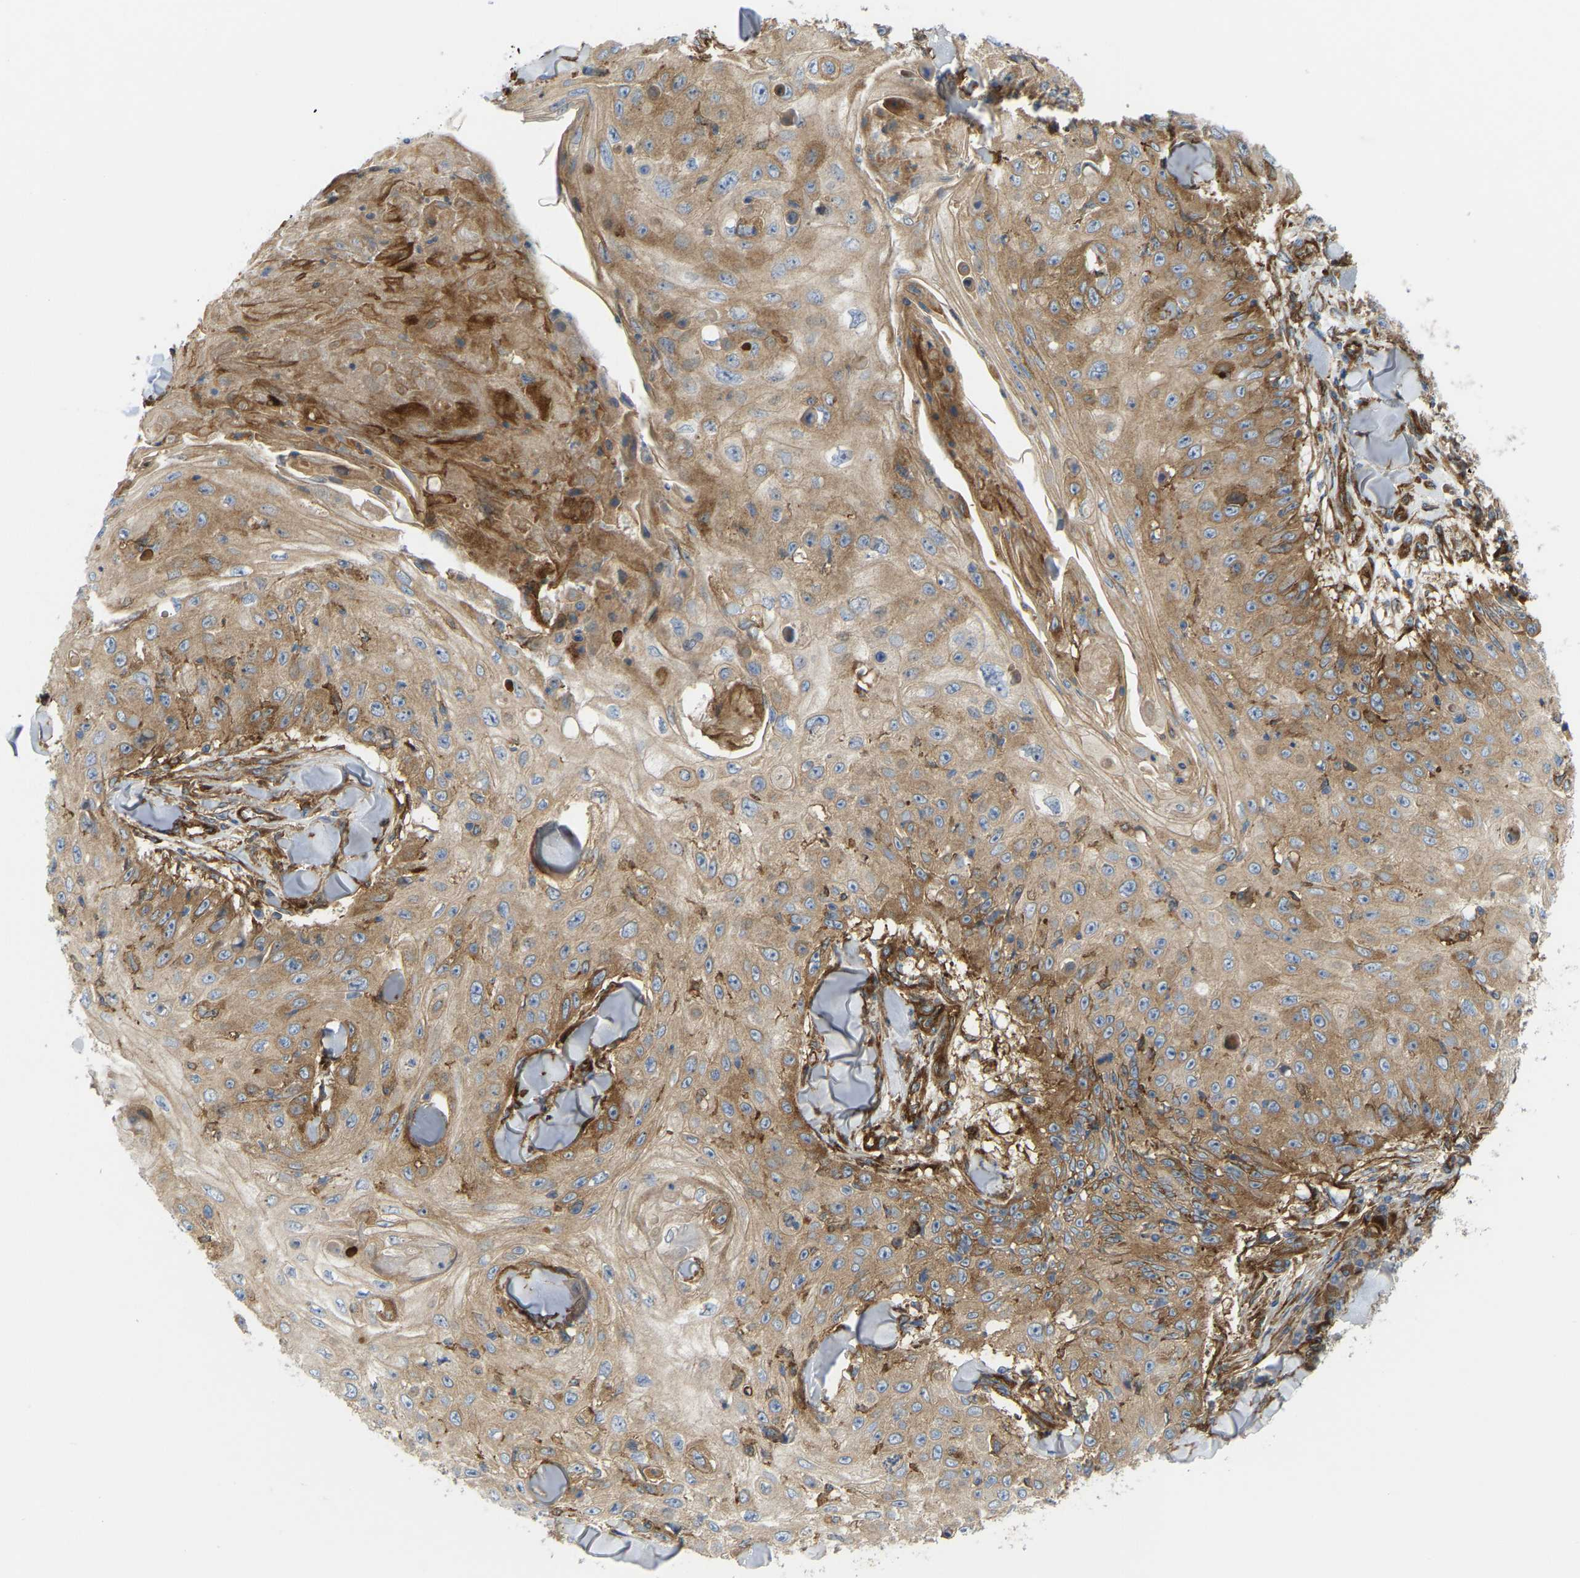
{"staining": {"intensity": "moderate", "quantity": ">75%", "location": "cytoplasmic/membranous"}, "tissue": "skin cancer", "cell_type": "Tumor cells", "image_type": "cancer", "snomed": [{"axis": "morphology", "description": "Squamous cell carcinoma, NOS"}, {"axis": "topography", "description": "Skin"}], "caption": "Protein expression by immunohistochemistry displays moderate cytoplasmic/membranous expression in approximately >75% of tumor cells in skin squamous cell carcinoma. The staining was performed using DAB (3,3'-diaminobenzidine) to visualize the protein expression in brown, while the nuclei were stained in blue with hematoxylin (Magnification: 20x).", "gene": "PICALM", "patient": {"sex": "male", "age": 86}}